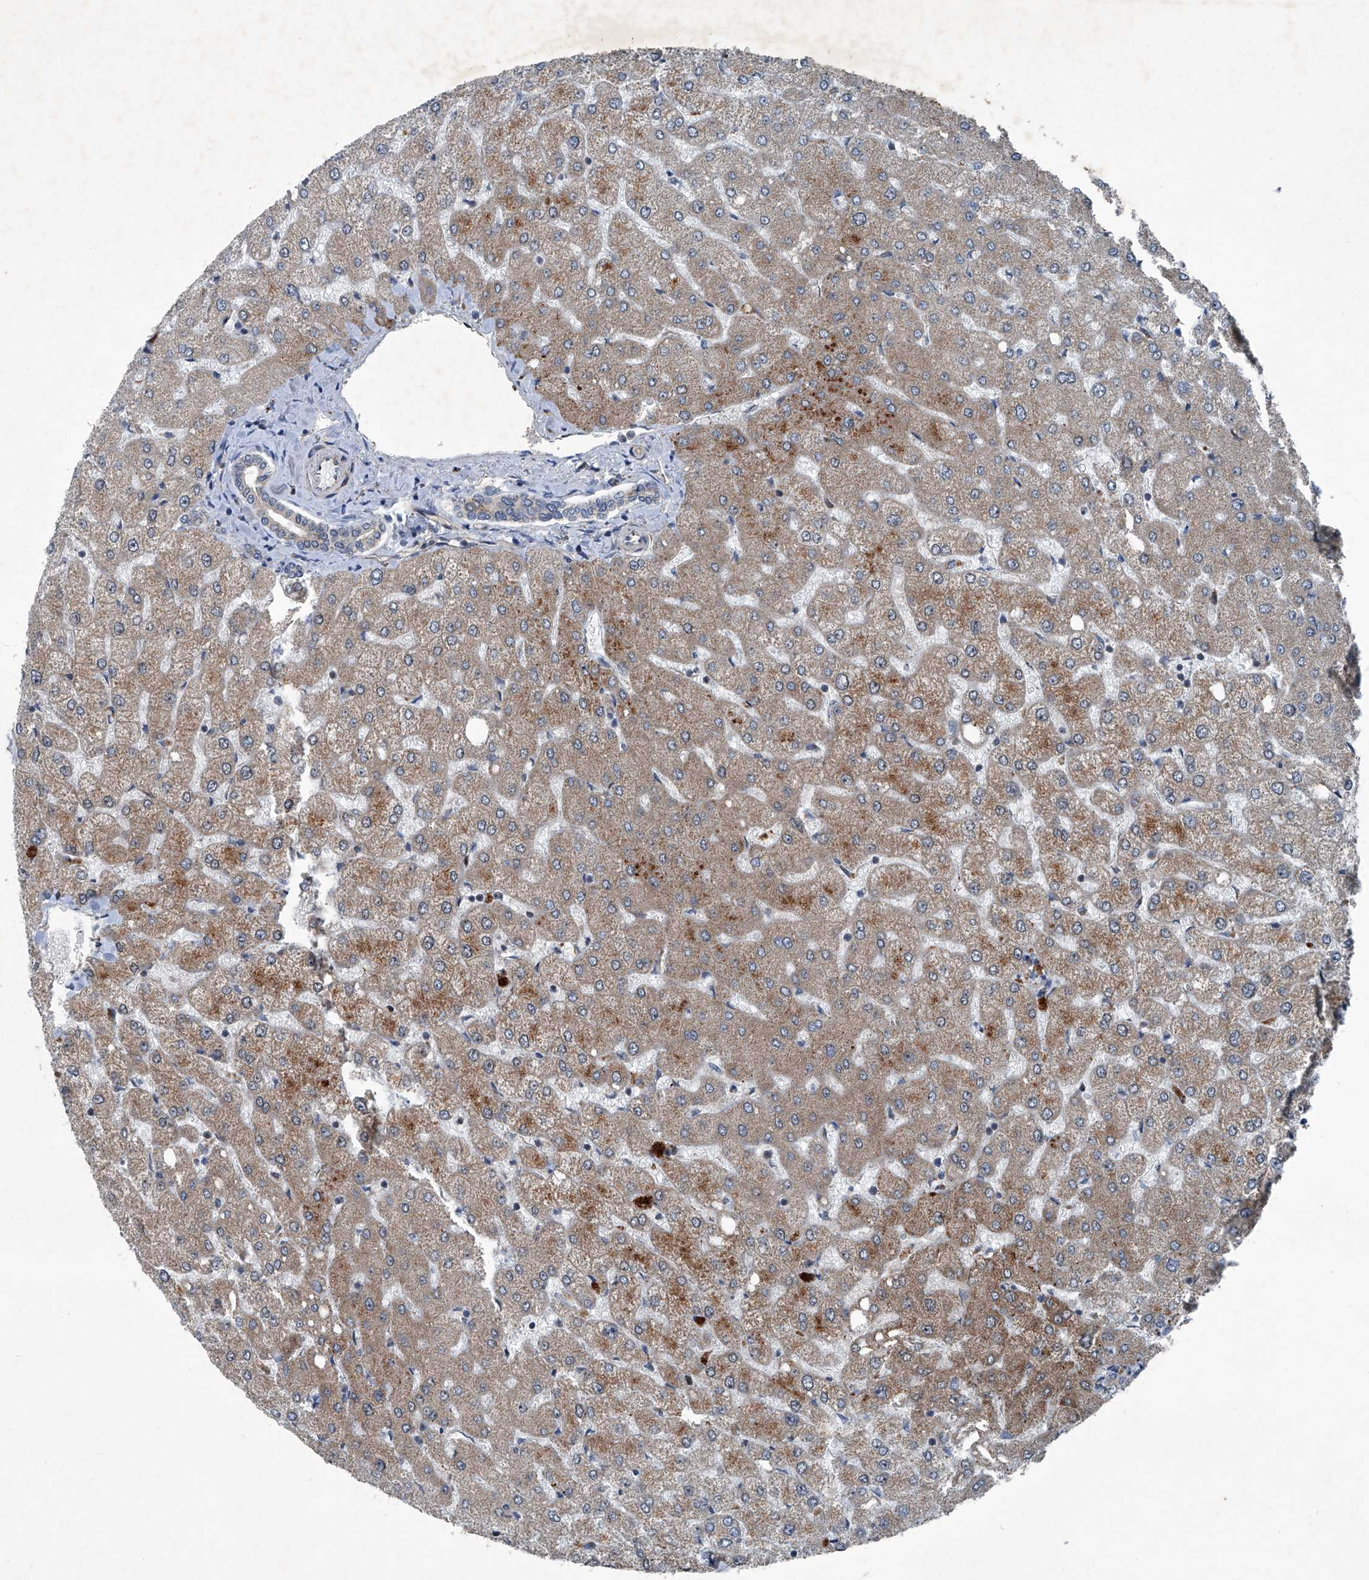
{"staining": {"intensity": "weak", "quantity": "<25%", "location": "cytoplasmic/membranous"}, "tissue": "liver", "cell_type": "Cholangiocytes", "image_type": "normal", "snomed": [{"axis": "morphology", "description": "Normal tissue, NOS"}, {"axis": "topography", "description": "Liver"}], "caption": "DAB (3,3'-diaminobenzidine) immunohistochemical staining of normal human liver reveals no significant staining in cholangiocytes.", "gene": "SENP2", "patient": {"sex": "female", "age": 54}}